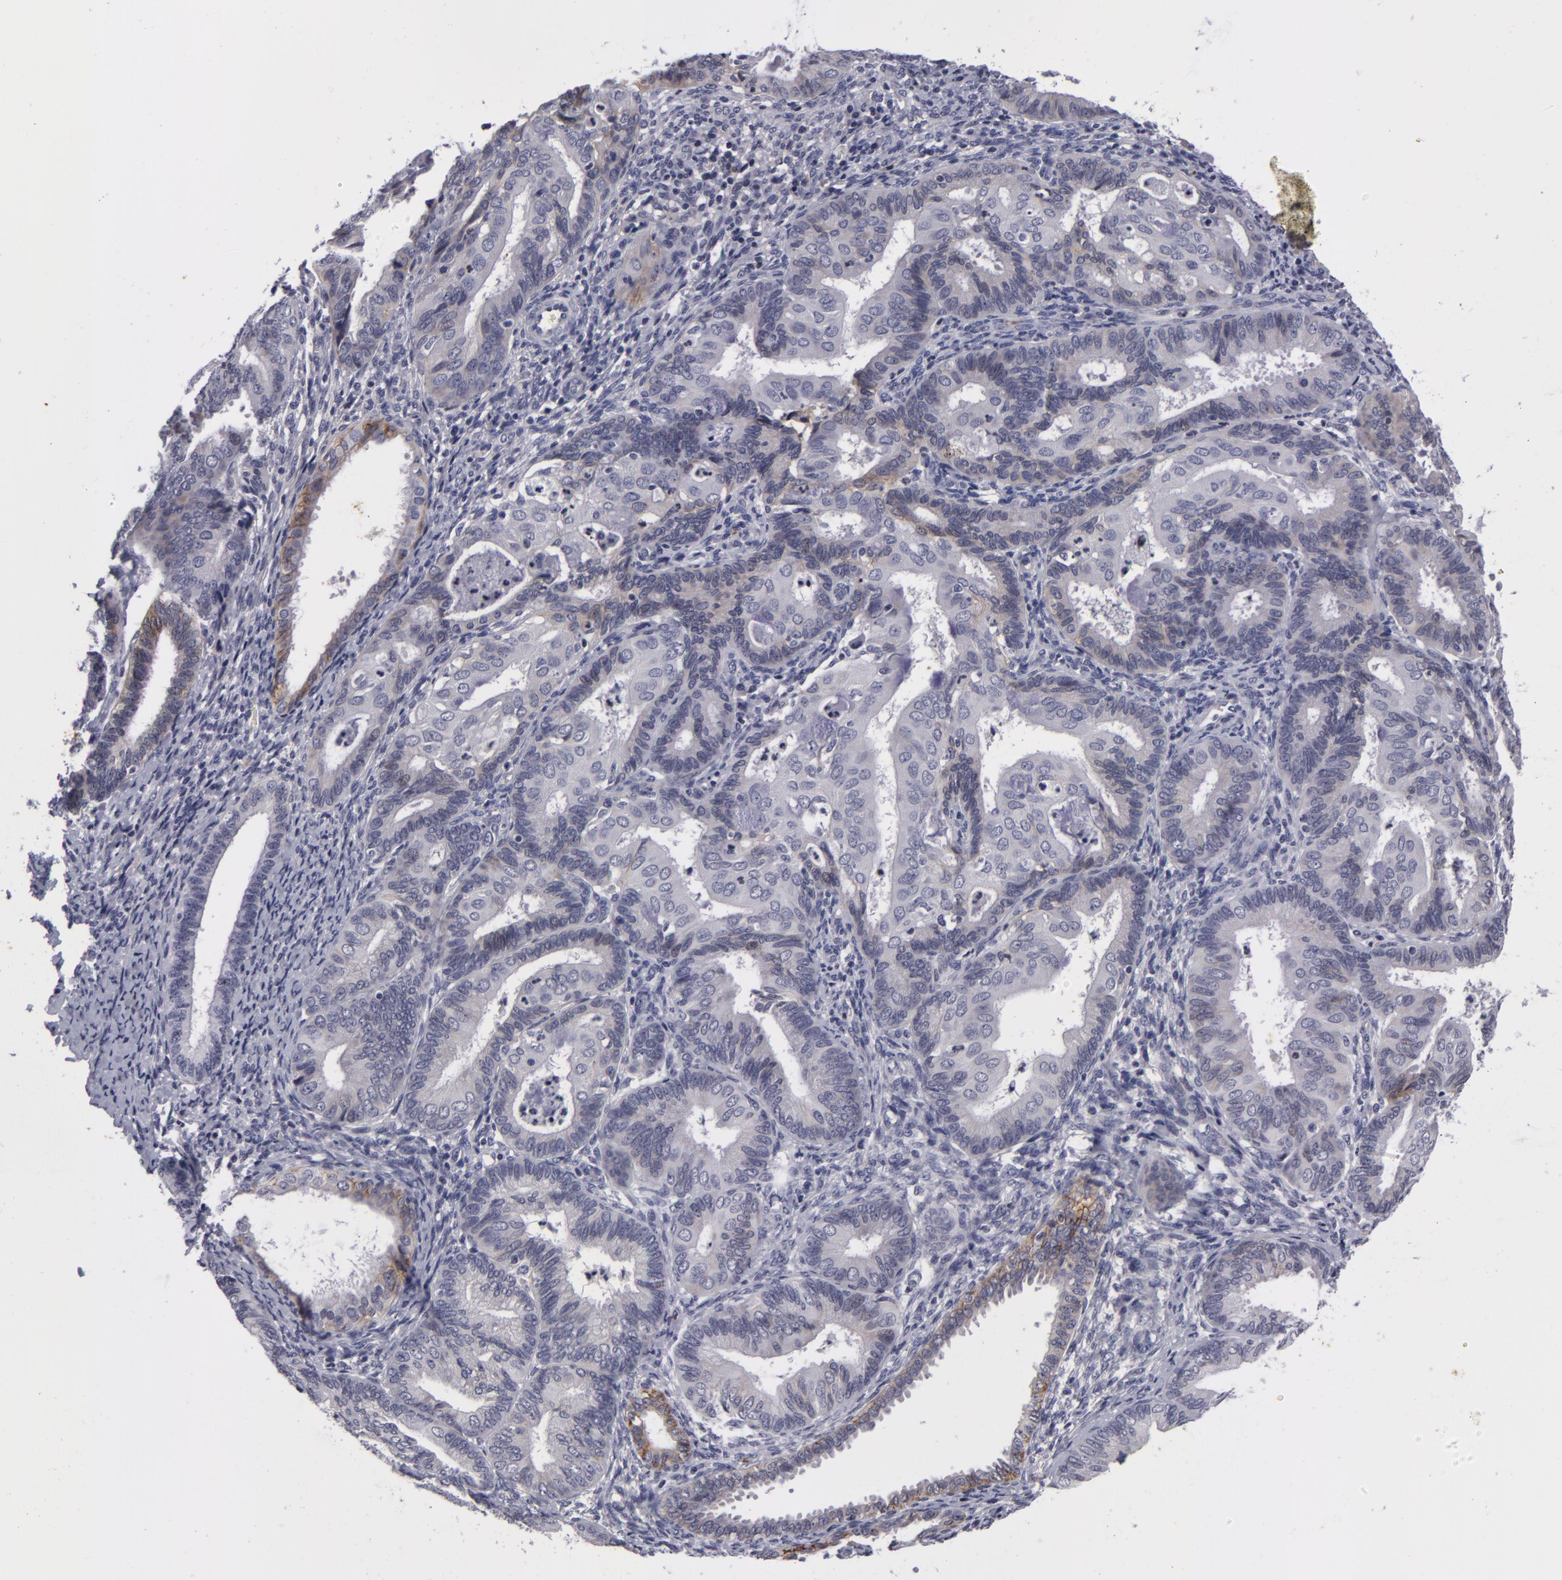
{"staining": {"intensity": "negative", "quantity": "none", "location": "none"}, "tissue": "endometrial cancer", "cell_type": "Tumor cells", "image_type": "cancer", "snomed": [{"axis": "morphology", "description": "Adenocarcinoma, NOS"}, {"axis": "topography", "description": "Endometrium"}], "caption": "There is no significant positivity in tumor cells of endometrial cancer (adenocarcinoma).", "gene": "NLGN4X", "patient": {"sex": "female", "age": 63}}